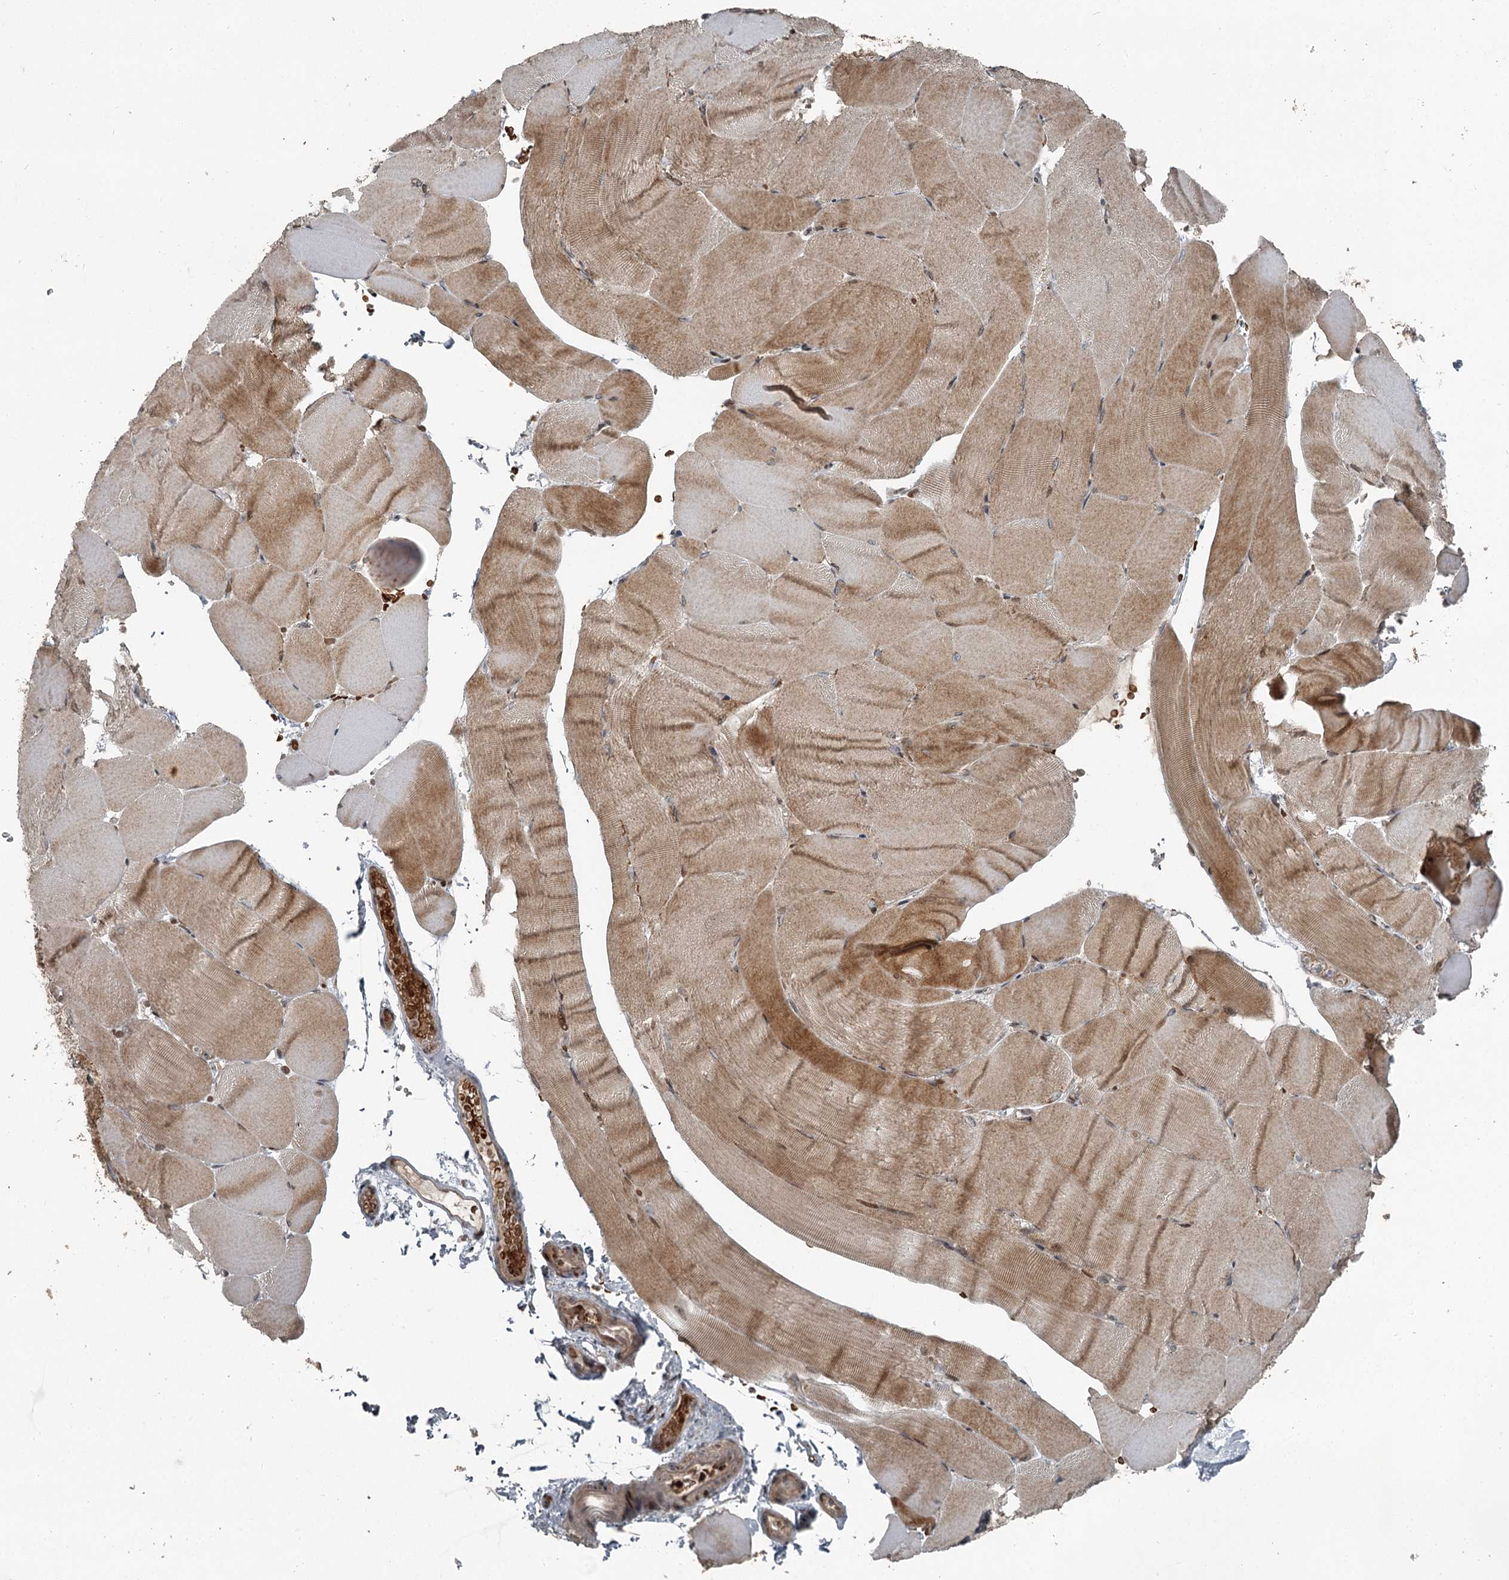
{"staining": {"intensity": "moderate", "quantity": ">75%", "location": "cytoplasmic/membranous"}, "tissue": "skeletal muscle", "cell_type": "Myocytes", "image_type": "normal", "snomed": [{"axis": "morphology", "description": "Normal tissue, NOS"}, {"axis": "topography", "description": "Skeletal muscle"}, {"axis": "topography", "description": "Parathyroid gland"}], "caption": "Protein staining reveals moderate cytoplasmic/membranous expression in approximately >75% of myocytes in unremarkable skeletal muscle. Using DAB (brown) and hematoxylin (blue) stains, captured at high magnification using brightfield microscopy.", "gene": "RASSF8", "patient": {"sex": "female", "age": 37}}